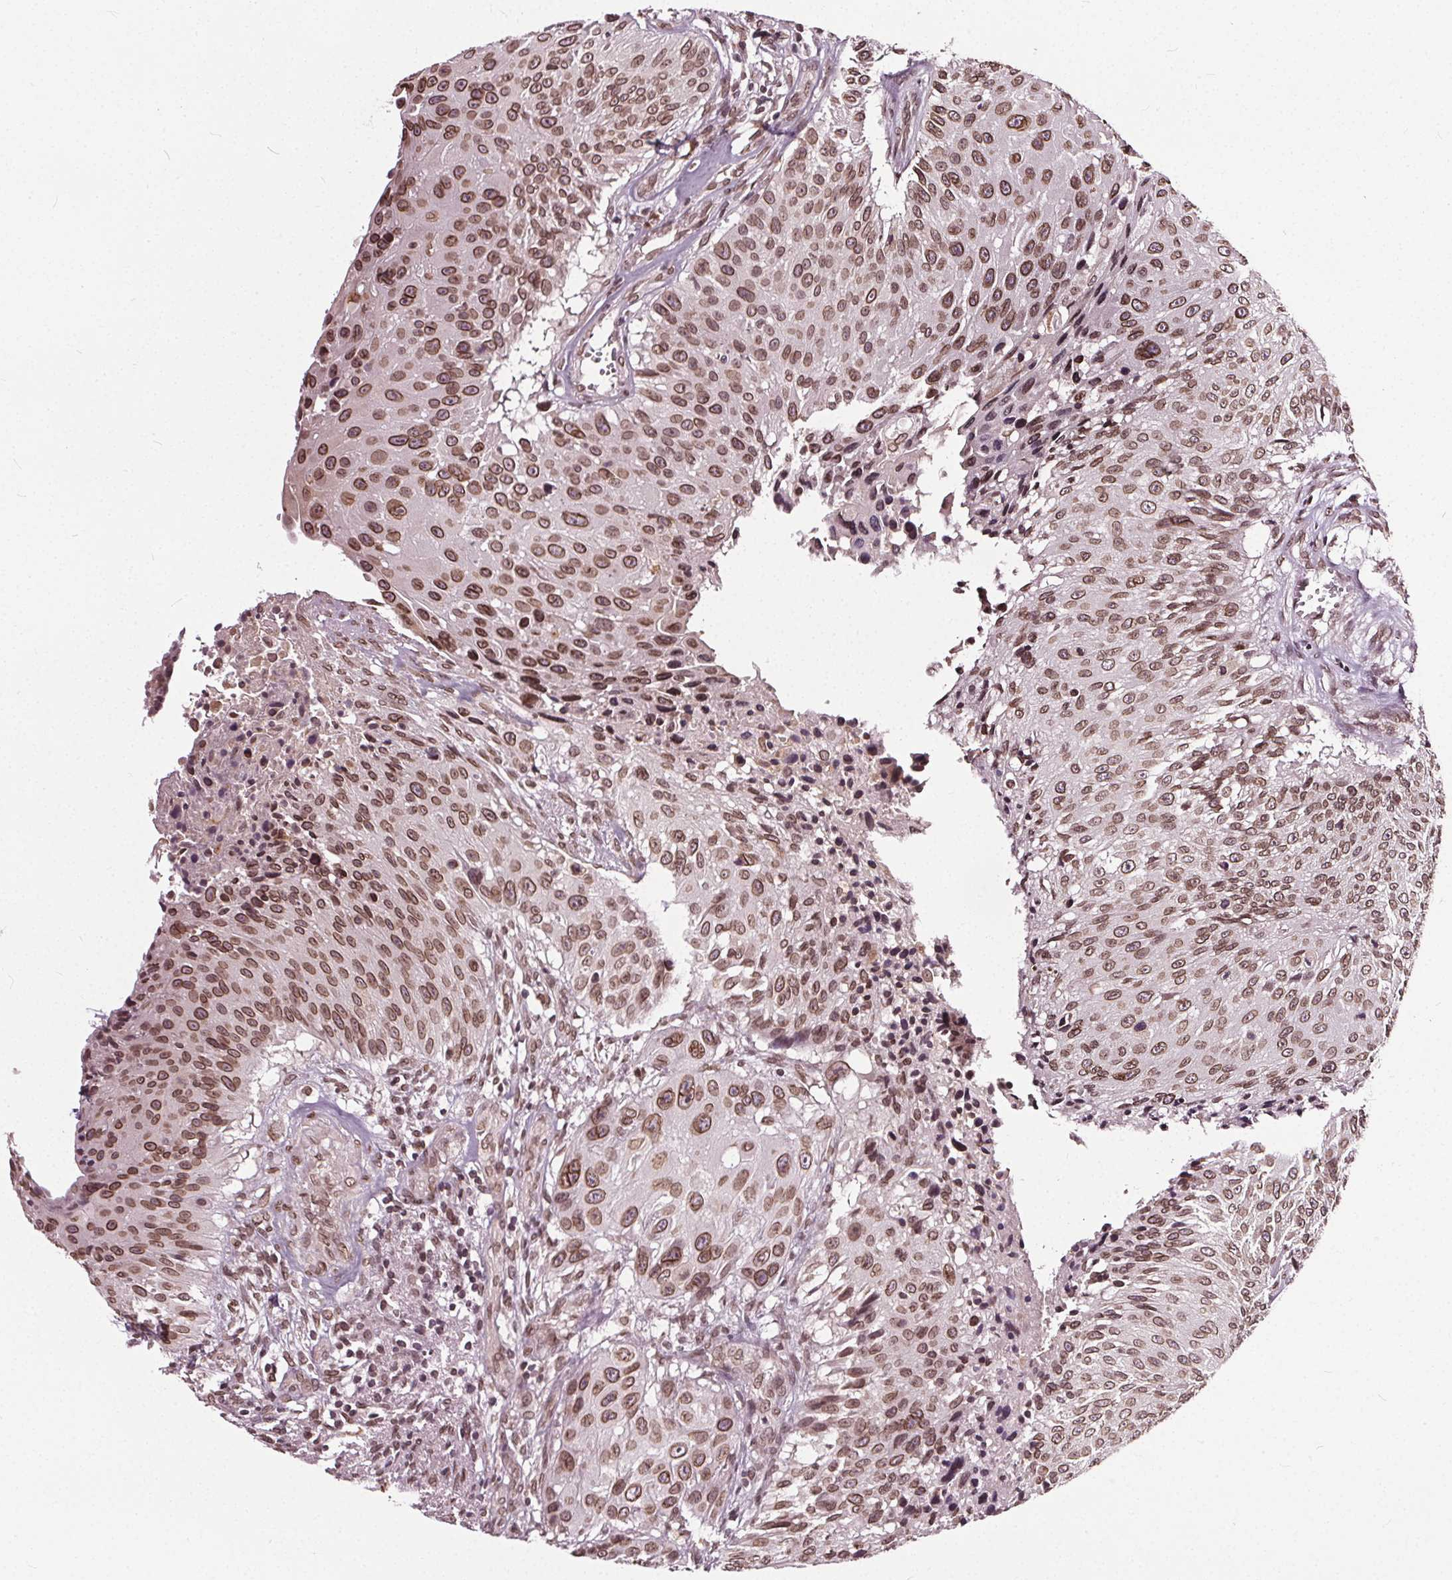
{"staining": {"intensity": "moderate", "quantity": ">75%", "location": "cytoplasmic/membranous,nuclear"}, "tissue": "urothelial cancer", "cell_type": "Tumor cells", "image_type": "cancer", "snomed": [{"axis": "morphology", "description": "Urothelial carcinoma, NOS"}, {"axis": "topography", "description": "Urinary bladder"}], "caption": "Transitional cell carcinoma tissue displays moderate cytoplasmic/membranous and nuclear staining in approximately >75% of tumor cells (Stains: DAB (3,3'-diaminobenzidine) in brown, nuclei in blue, Microscopy: brightfield microscopy at high magnification).", "gene": "TTC39C", "patient": {"sex": "male", "age": 55}}